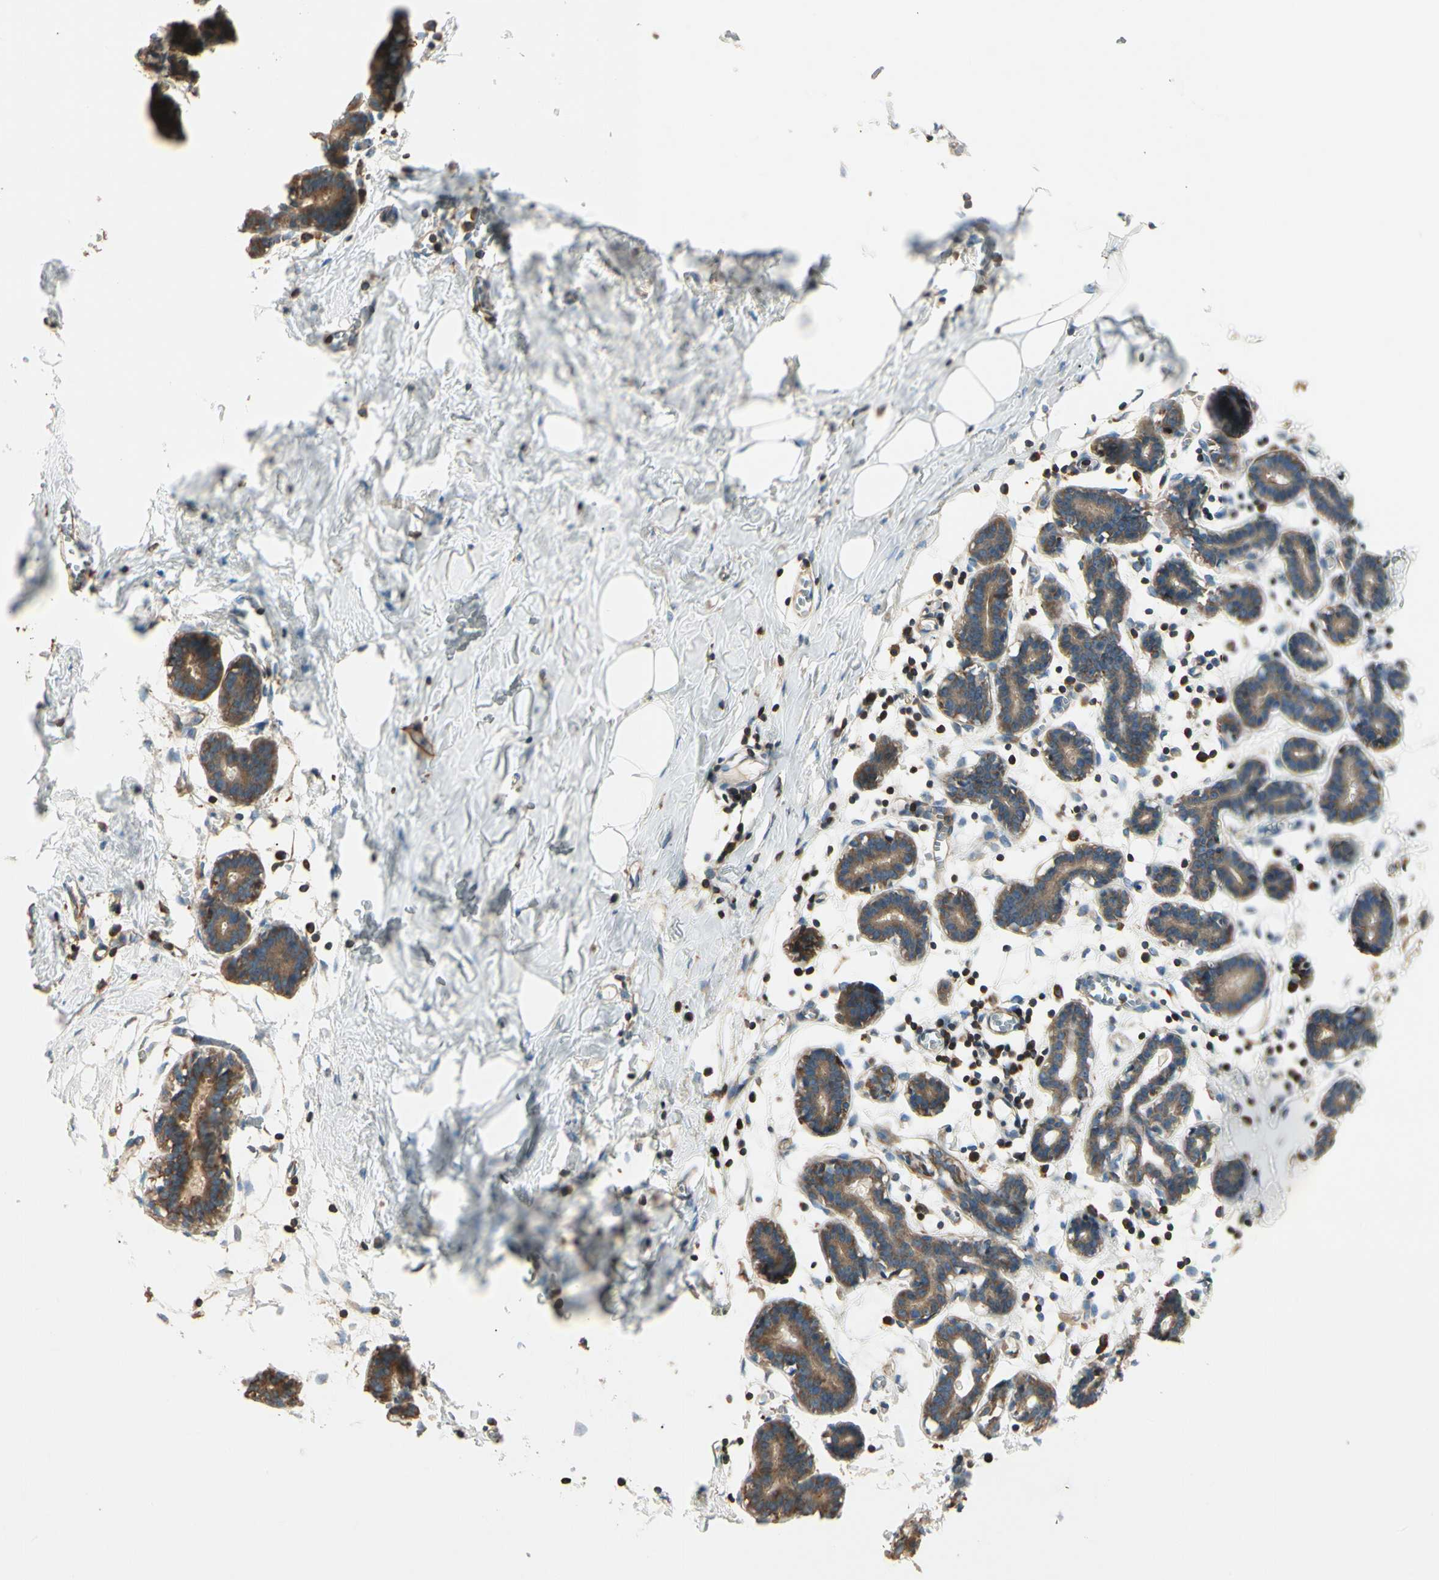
{"staining": {"intensity": "weak", "quantity": ">75%", "location": "cytoplasmic/membranous"}, "tissue": "breast", "cell_type": "Adipocytes", "image_type": "normal", "snomed": [{"axis": "morphology", "description": "Normal tissue, NOS"}, {"axis": "topography", "description": "Breast"}], "caption": "Weak cytoplasmic/membranous protein positivity is identified in about >75% of adipocytes in breast.", "gene": "ARPC2", "patient": {"sex": "female", "age": 27}}